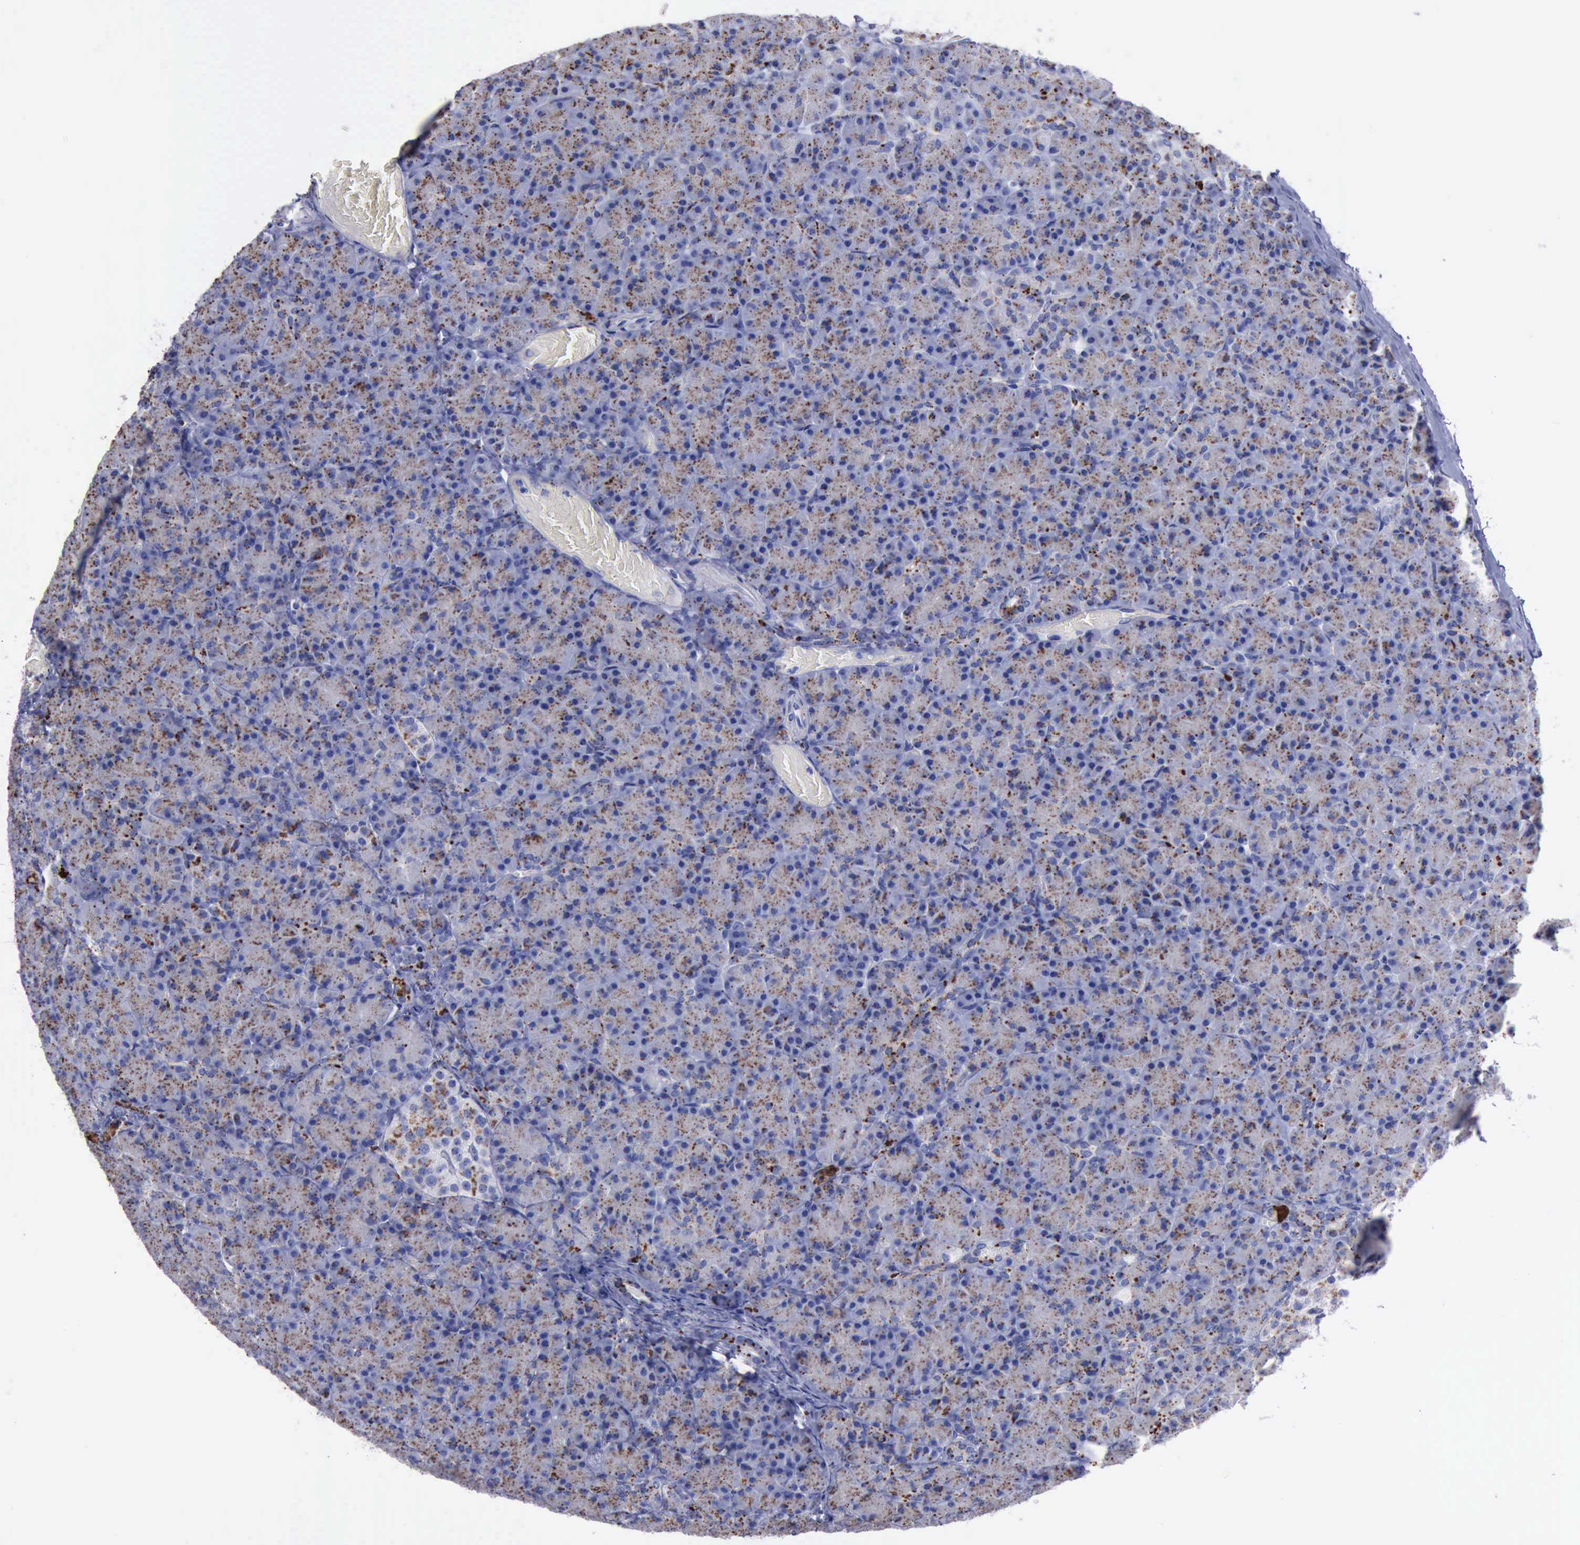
{"staining": {"intensity": "moderate", "quantity": "25%-75%", "location": "cytoplasmic/membranous"}, "tissue": "pancreas", "cell_type": "Exocrine glandular cells", "image_type": "normal", "snomed": [{"axis": "morphology", "description": "Normal tissue, NOS"}, {"axis": "topography", "description": "Pancreas"}], "caption": "Benign pancreas exhibits moderate cytoplasmic/membranous staining in about 25%-75% of exocrine glandular cells.", "gene": "CTSD", "patient": {"sex": "female", "age": 43}}